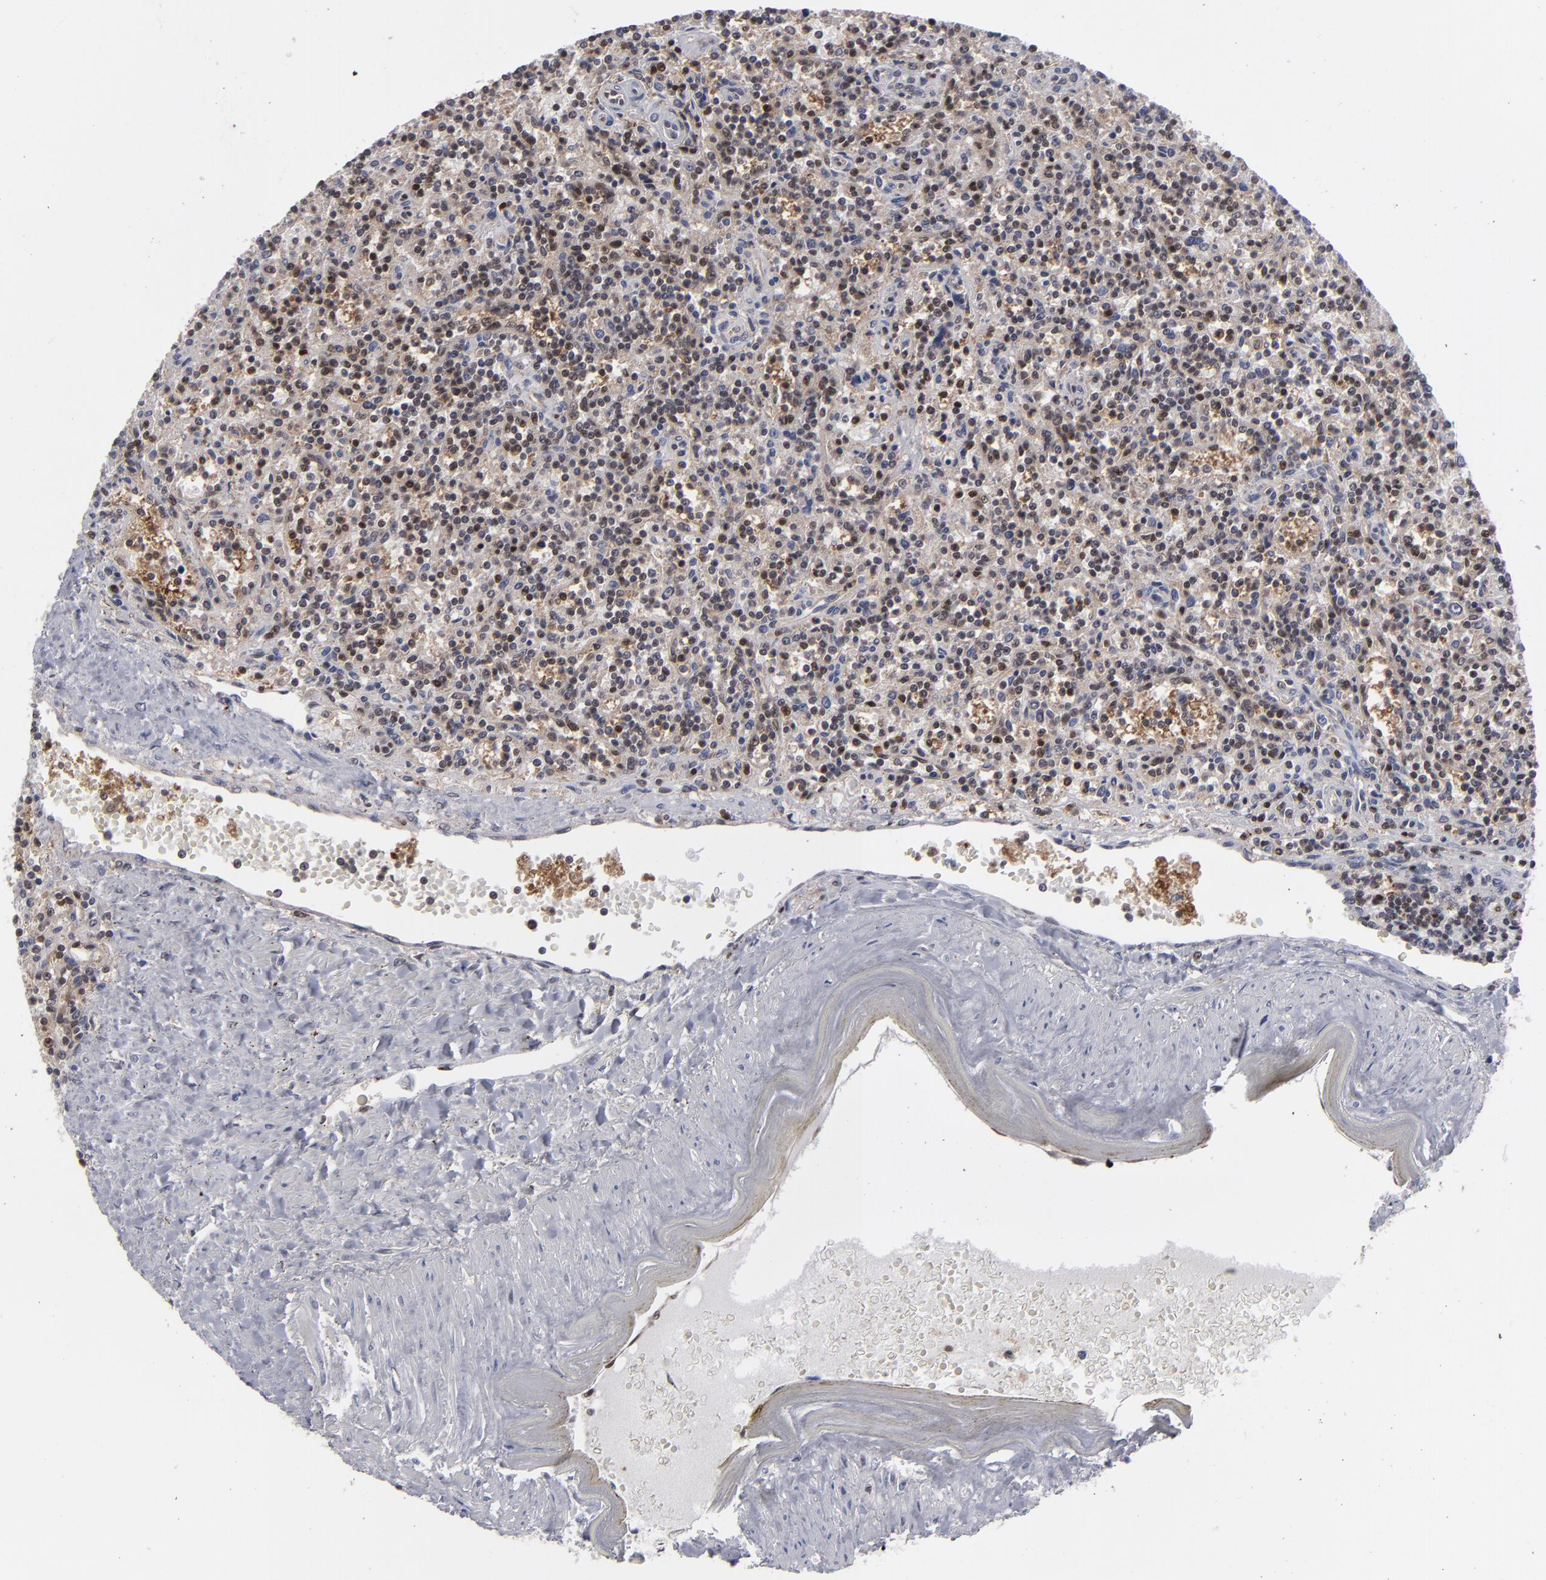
{"staining": {"intensity": "moderate", "quantity": "25%-75%", "location": "cytoplasmic/membranous,nuclear"}, "tissue": "lymphoma", "cell_type": "Tumor cells", "image_type": "cancer", "snomed": [{"axis": "morphology", "description": "Malignant lymphoma, non-Hodgkin's type, Low grade"}, {"axis": "topography", "description": "Spleen"}], "caption": "A medium amount of moderate cytoplasmic/membranous and nuclear staining is appreciated in about 25%-75% of tumor cells in malignant lymphoma, non-Hodgkin's type (low-grade) tissue.", "gene": "GSR", "patient": {"sex": "male", "age": 73}}